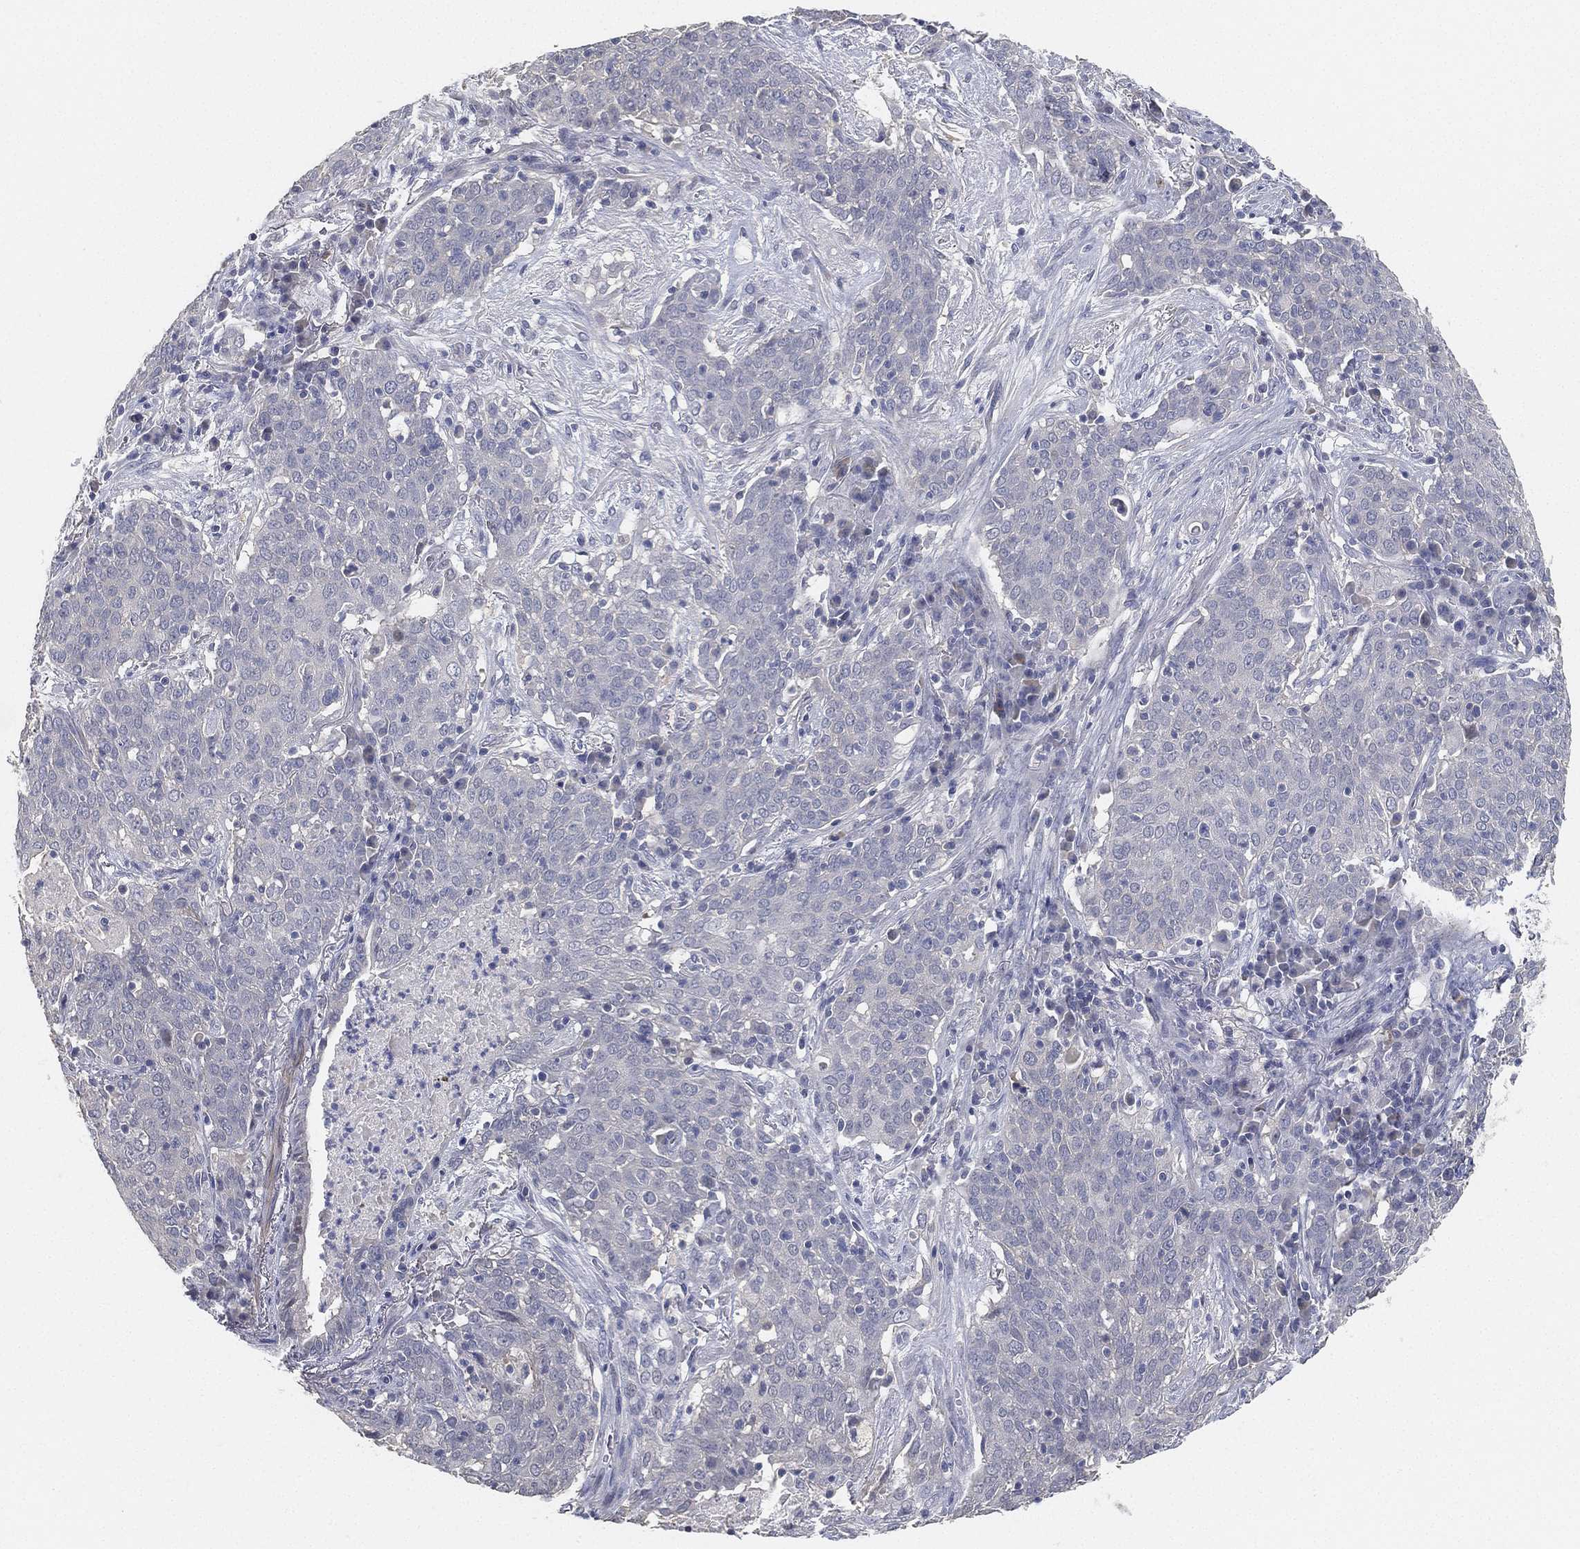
{"staining": {"intensity": "negative", "quantity": "none", "location": "none"}, "tissue": "lung cancer", "cell_type": "Tumor cells", "image_type": "cancer", "snomed": [{"axis": "morphology", "description": "Squamous cell carcinoma, NOS"}, {"axis": "topography", "description": "Lung"}], "caption": "Tumor cells are negative for protein expression in human lung squamous cell carcinoma. (DAB (3,3'-diaminobenzidine) immunohistochemistry with hematoxylin counter stain).", "gene": "GPR61", "patient": {"sex": "male", "age": 82}}